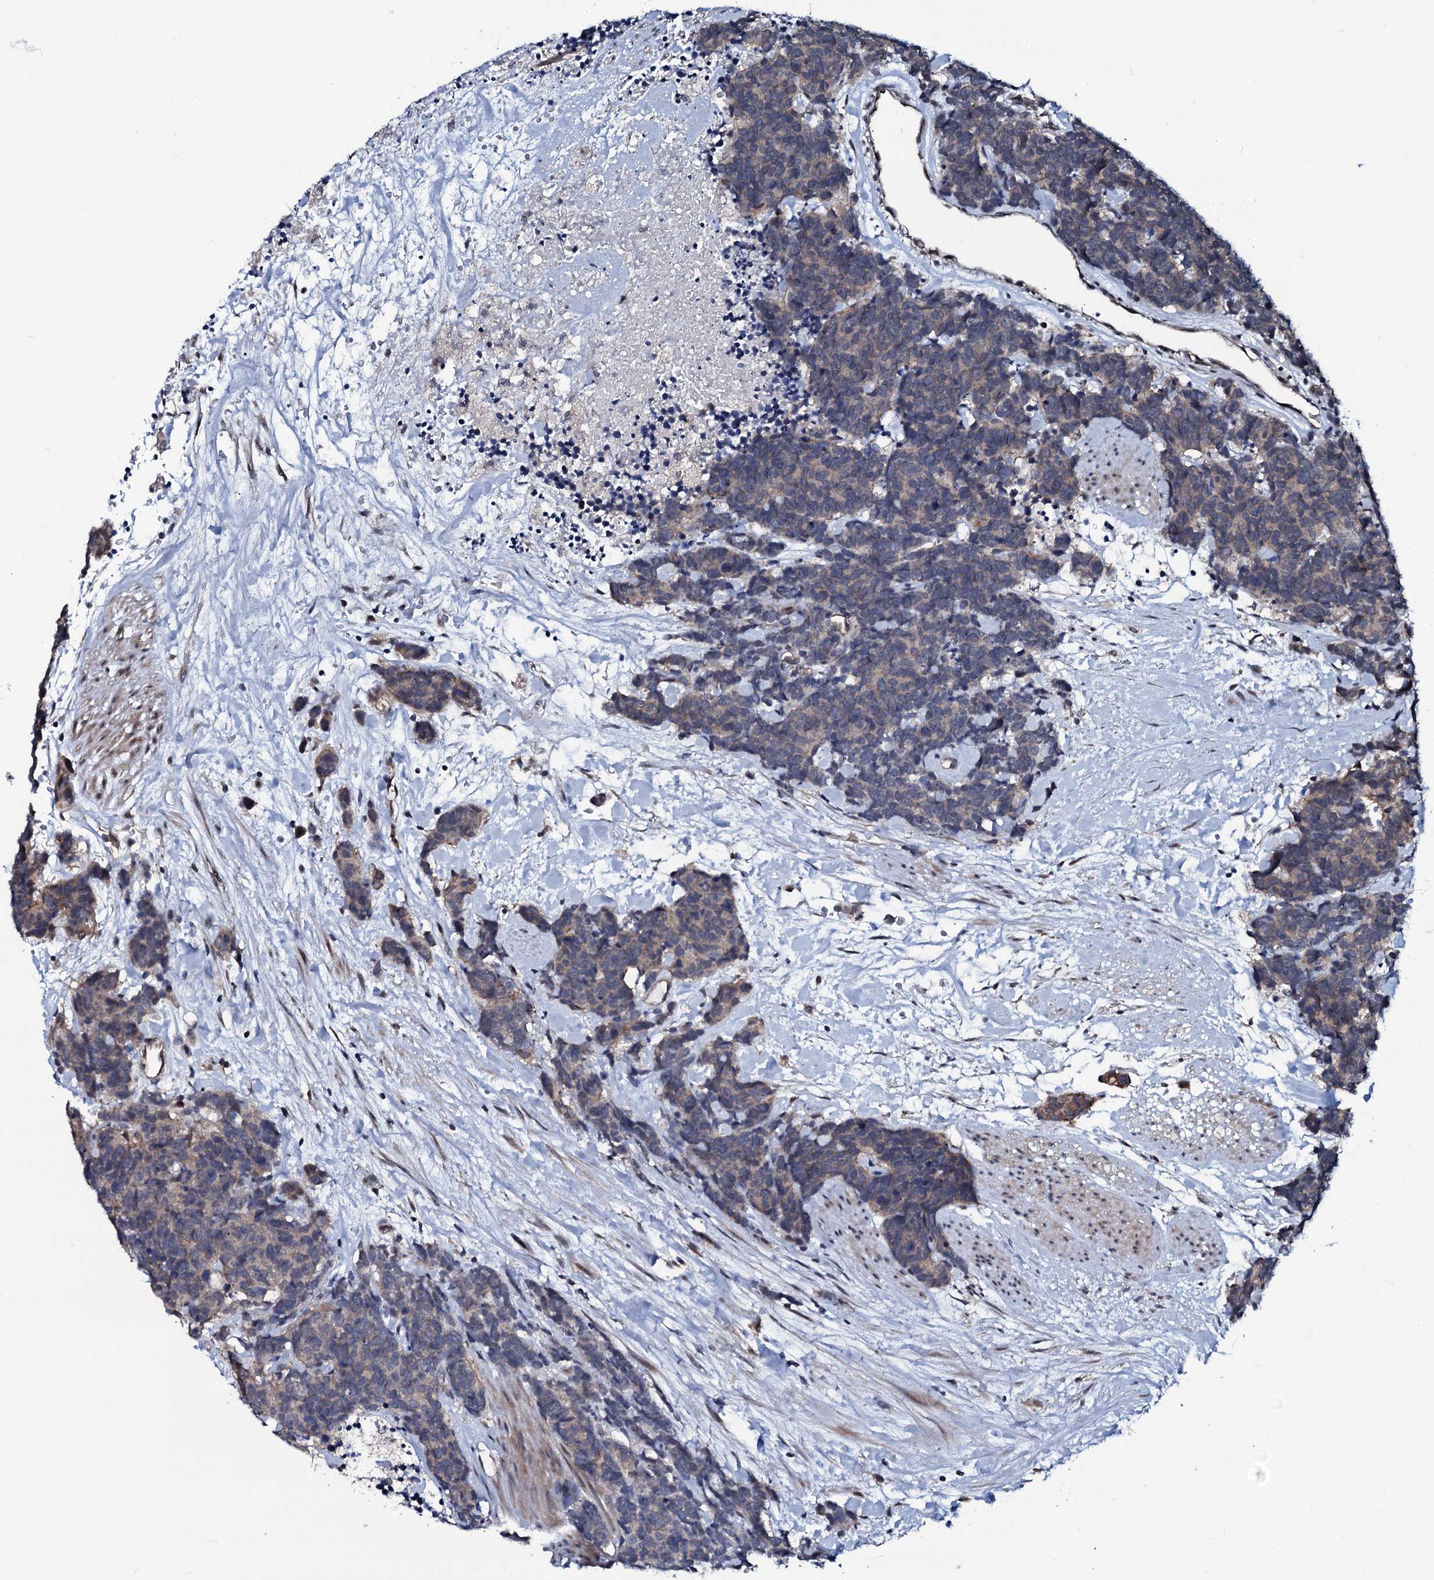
{"staining": {"intensity": "weak", "quantity": "<25%", "location": "cytoplasmic/membranous"}, "tissue": "carcinoid", "cell_type": "Tumor cells", "image_type": "cancer", "snomed": [{"axis": "morphology", "description": "Carcinoma, NOS"}, {"axis": "morphology", "description": "Carcinoid, malignant, NOS"}, {"axis": "topography", "description": "Urinary bladder"}], "caption": "Tumor cells are negative for protein expression in human carcinoma.", "gene": "OGFOD2", "patient": {"sex": "male", "age": 57}}